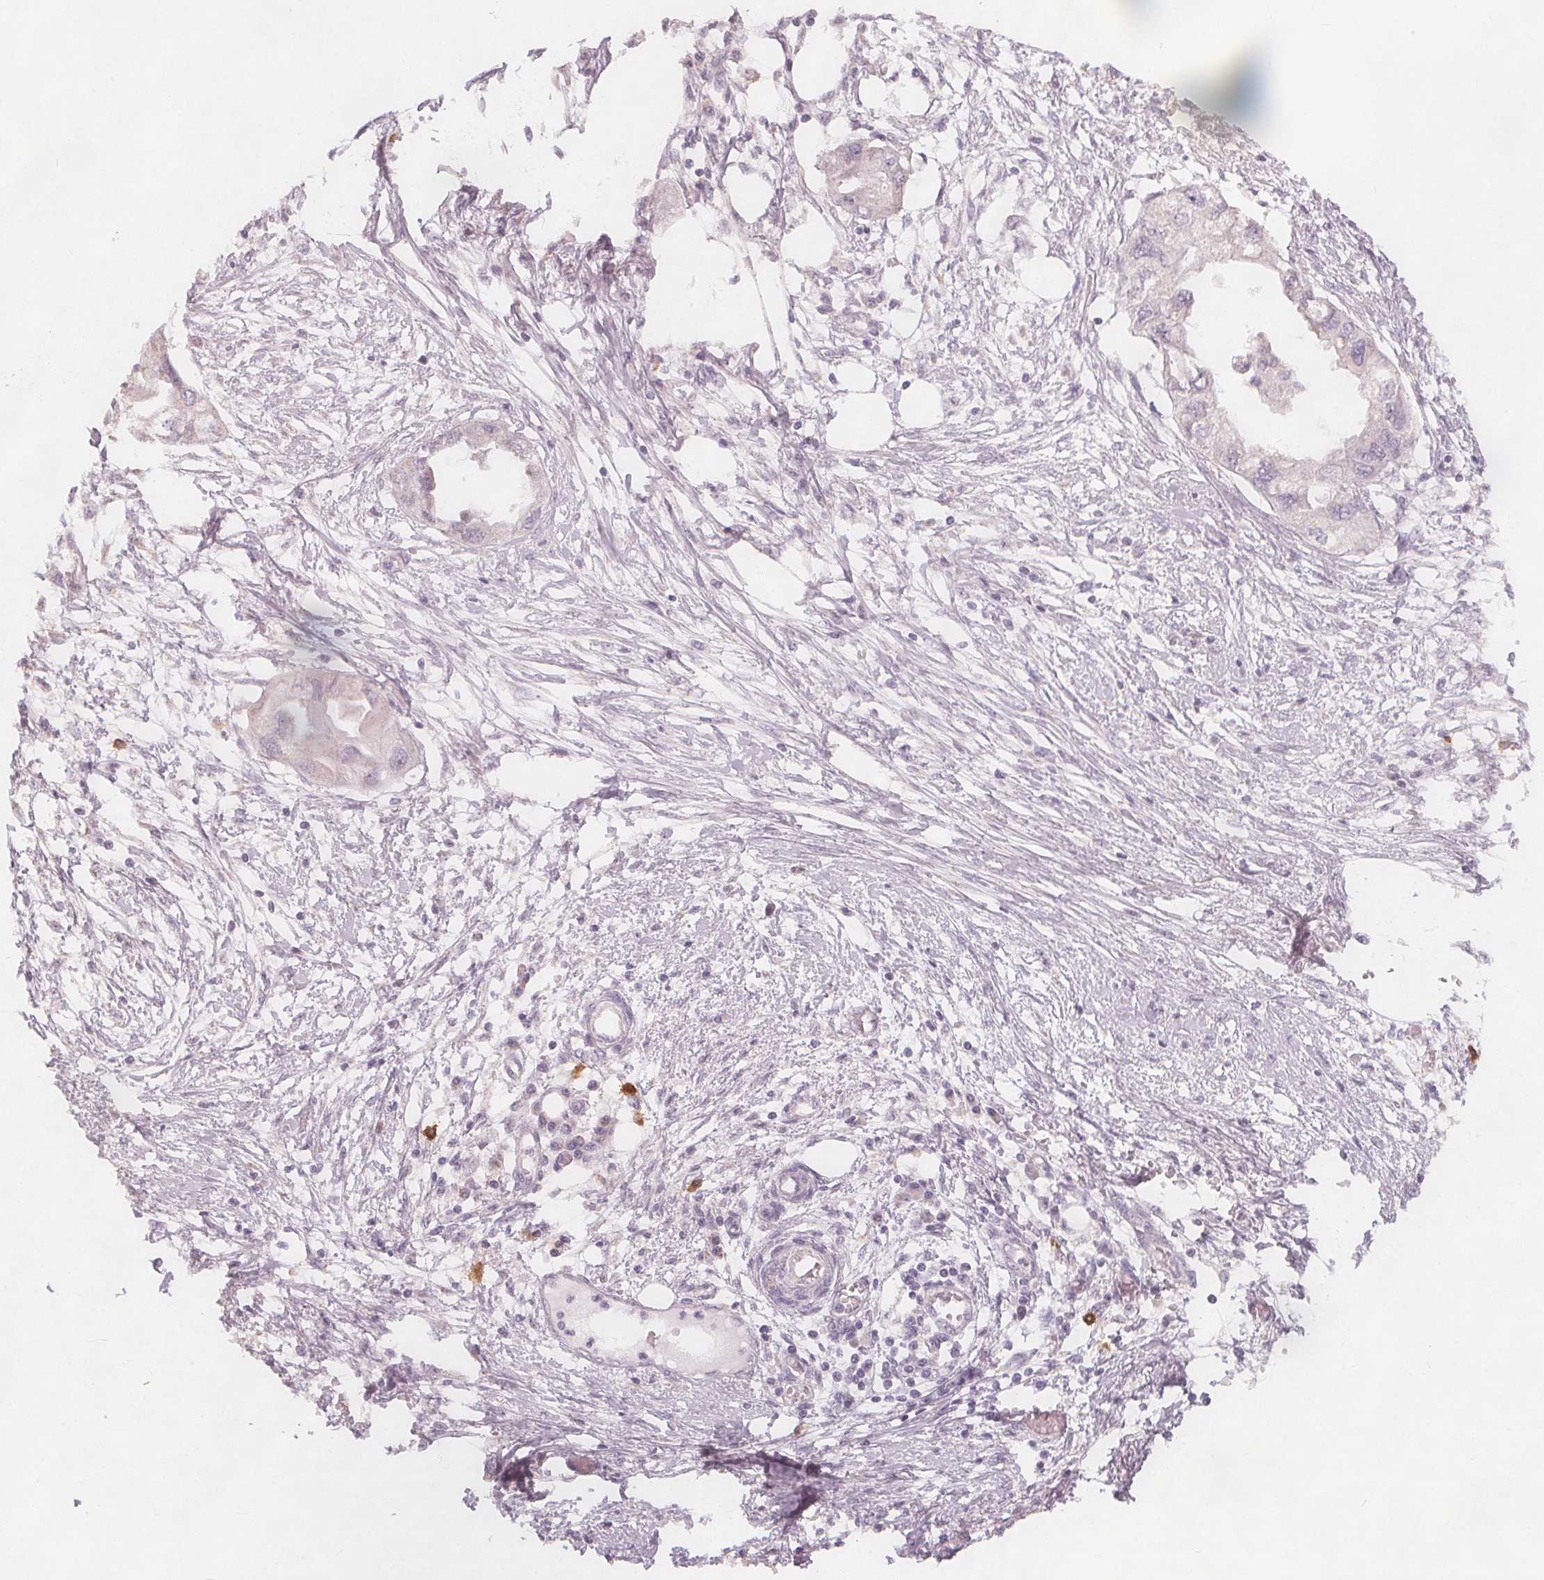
{"staining": {"intensity": "negative", "quantity": "none", "location": "none"}, "tissue": "endometrial cancer", "cell_type": "Tumor cells", "image_type": "cancer", "snomed": [{"axis": "morphology", "description": "Adenocarcinoma, NOS"}, {"axis": "morphology", "description": "Adenocarcinoma, metastatic, NOS"}, {"axis": "topography", "description": "Adipose tissue"}, {"axis": "topography", "description": "Endometrium"}], "caption": "The histopathology image shows no significant staining in tumor cells of endometrial adenocarcinoma.", "gene": "TIPIN", "patient": {"sex": "female", "age": 67}}